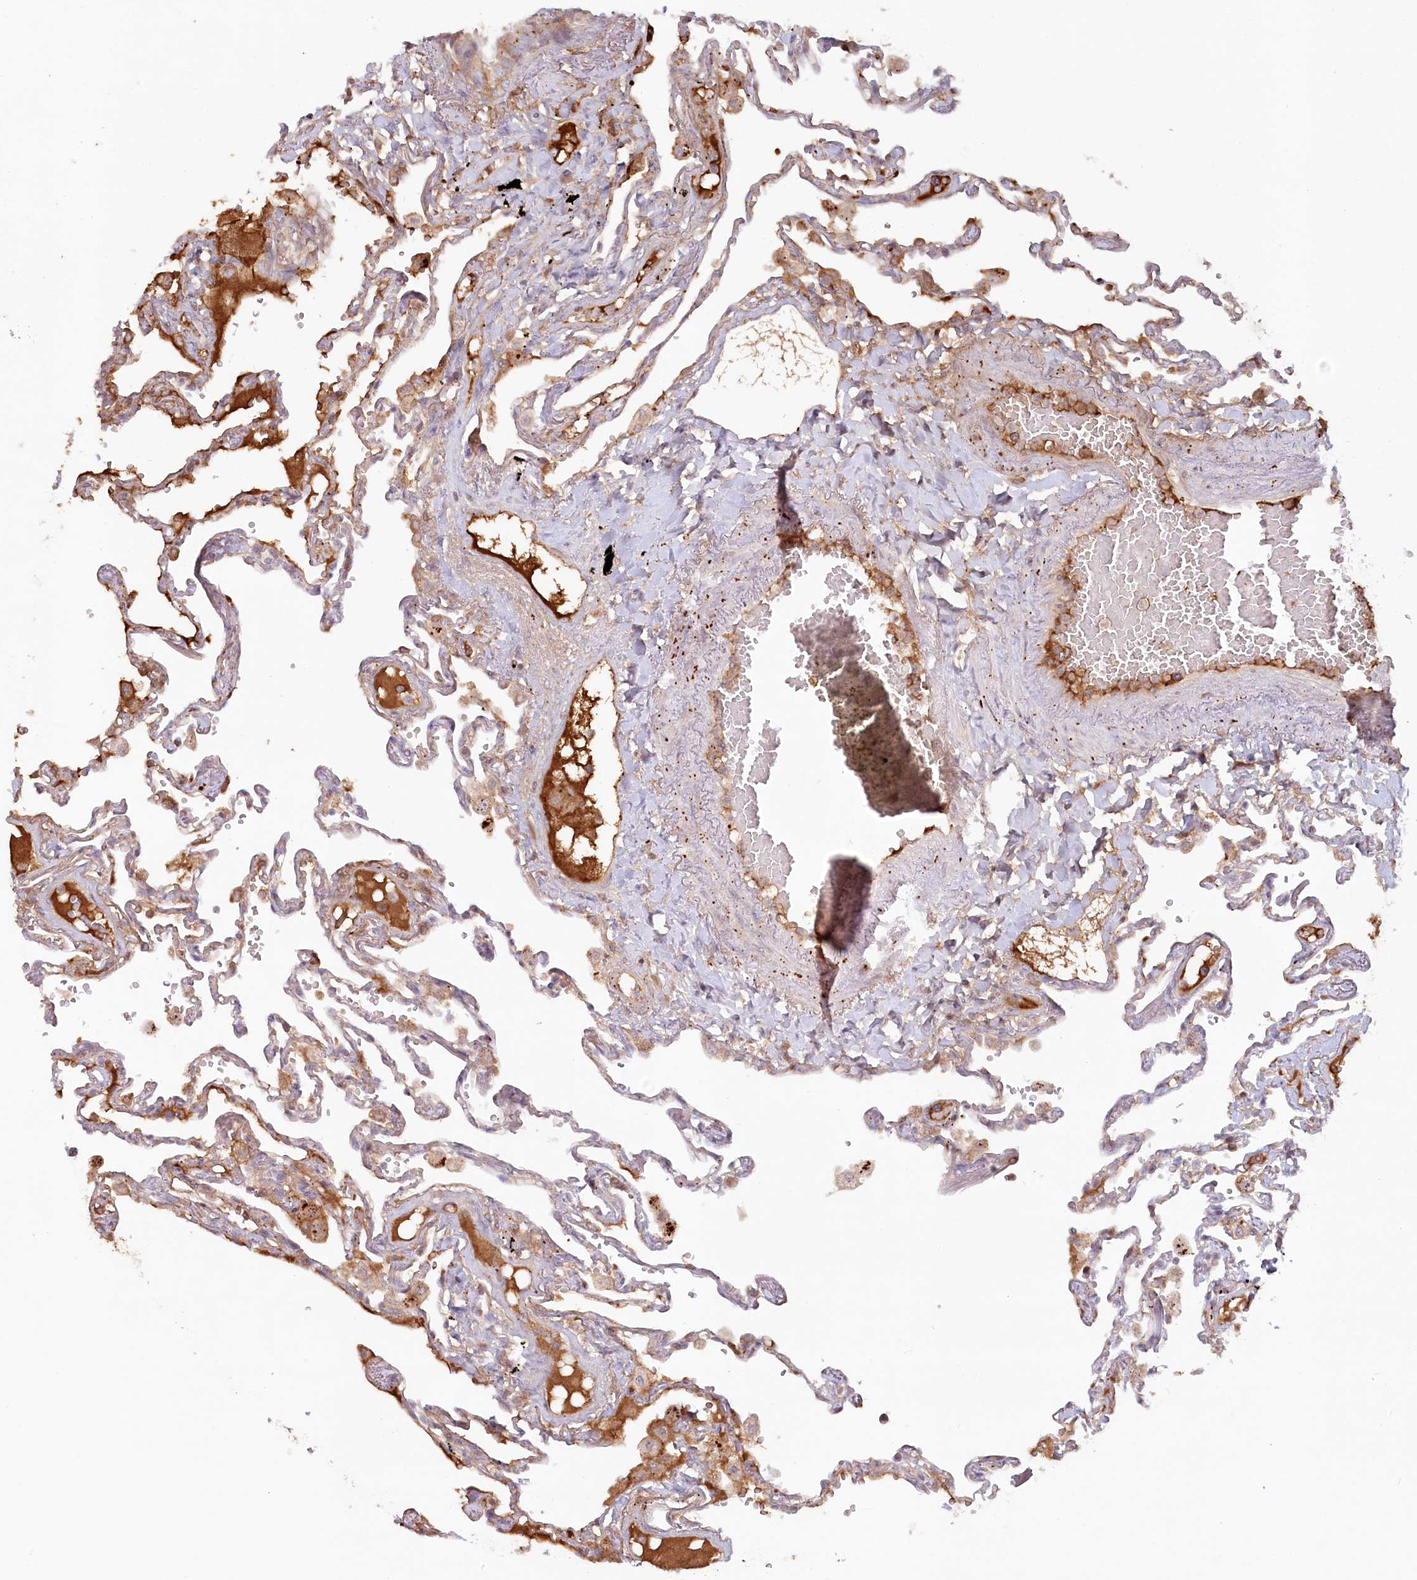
{"staining": {"intensity": "moderate", "quantity": "<25%", "location": "cytoplasmic/membranous"}, "tissue": "lung", "cell_type": "Alveolar cells", "image_type": "normal", "snomed": [{"axis": "morphology", "description": "Normal tissue, NOS"}, {"axis": "topography", "description": "Lung"}], "caption": "The immunohistochemical stain shows moderate cytoplasmic/membranous expression in alveolar cells of unremarkable lung. (Stains: DAB in brown, nuclei in blue, Microscopy: brightfield microscopy at high magnification).", "gene": "PSAPL1", "patient": {"sex": "female", "age": 67}}